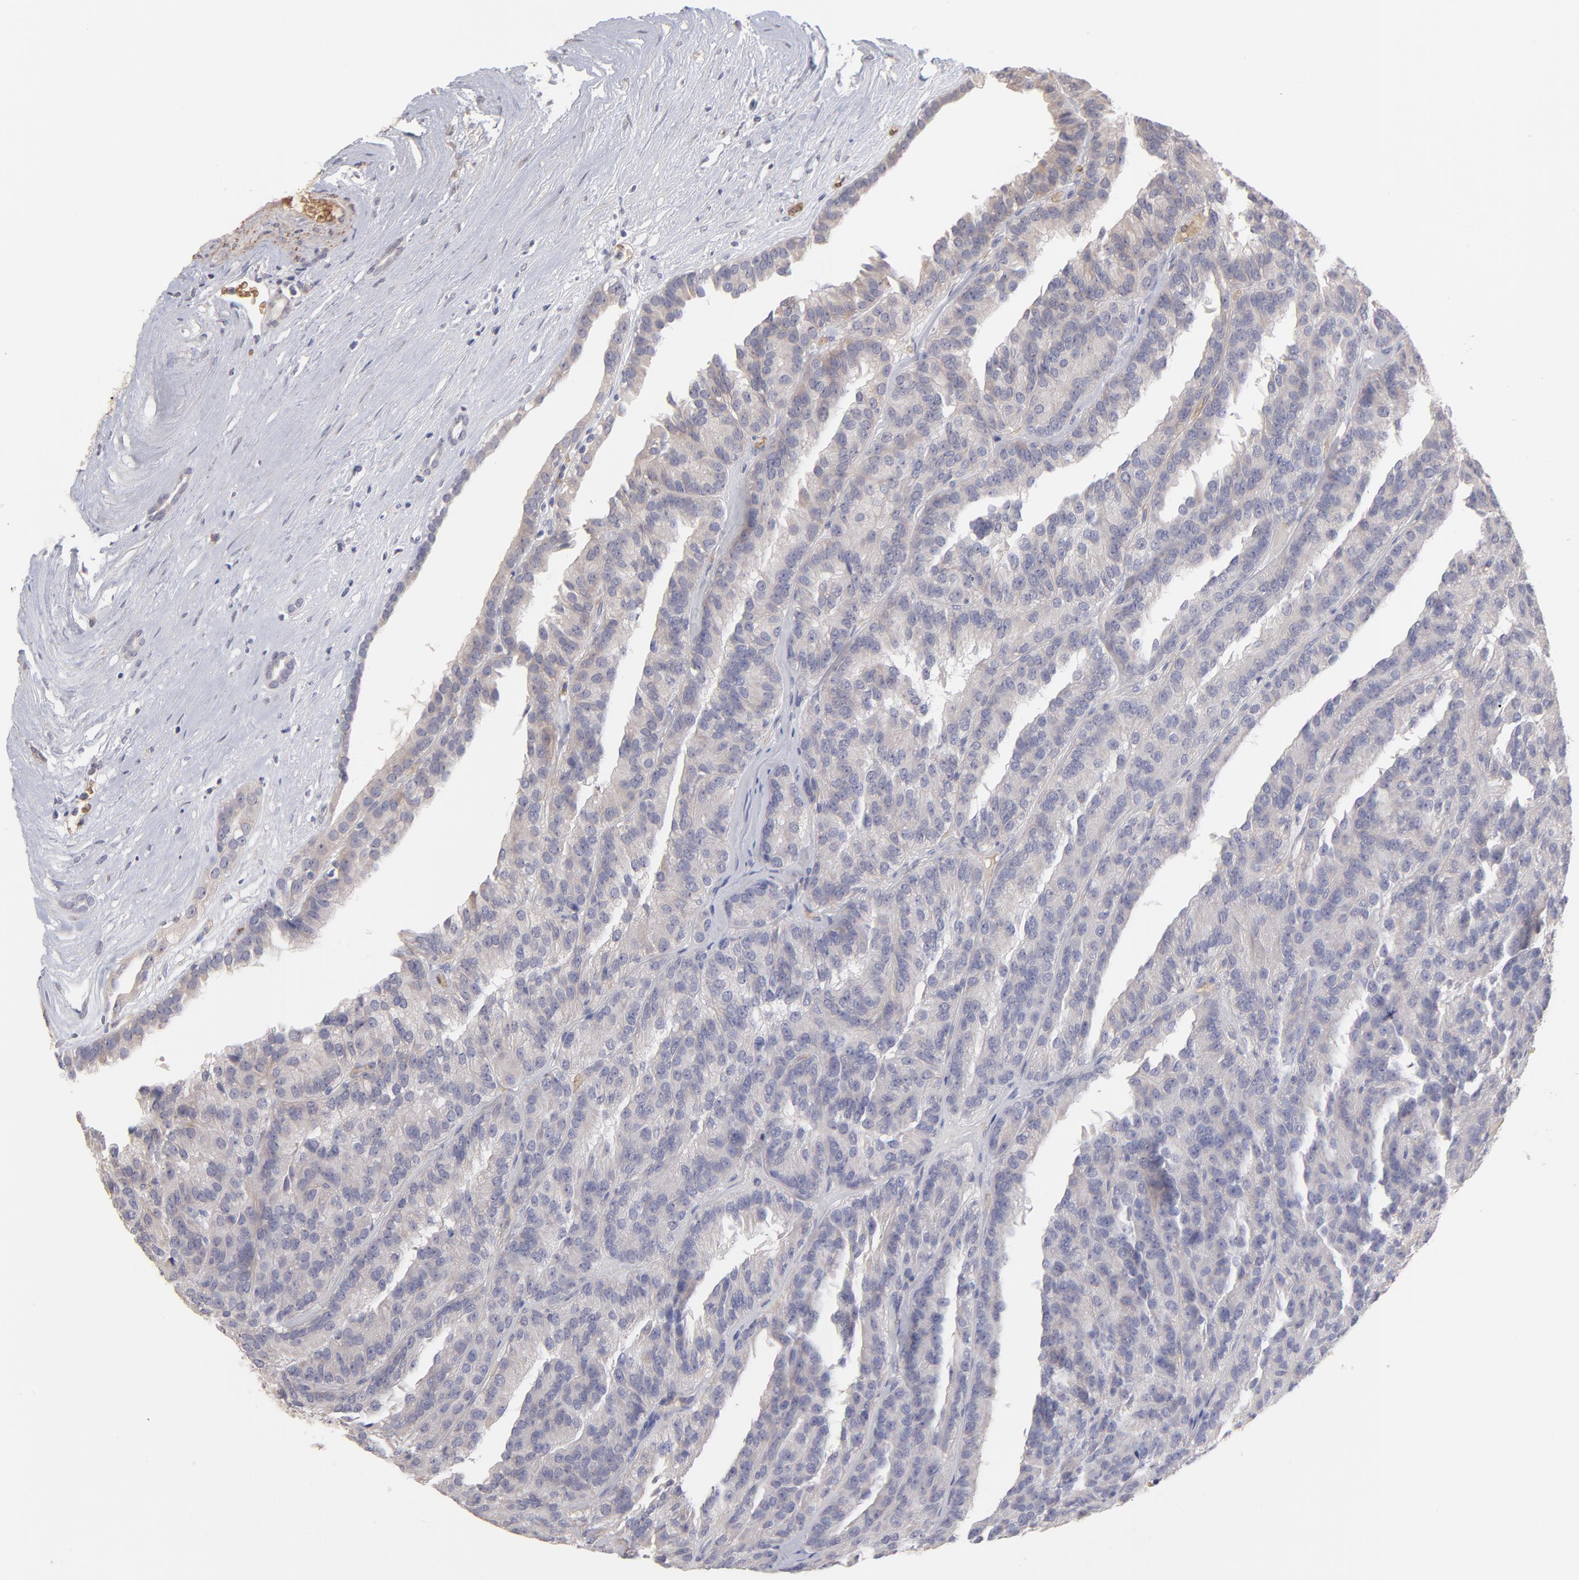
{"staining": {"intensity": "negative", "quantity": "none", "location": "none"}, "tissue": "renal cancer", "cell_type": "Tumor cells", "image_type": "cancer", "snomed": [{"axis": "morphology", "description": "Adenocarcinoma, NOS"}, {"axis": "topography", "description": "Kidney"}], "caption": "Immunohistochemistry (IHC) of human renal cancer (adenocarcinoma) exhibits no expression in tumor cells. Nuclei are stained in blue.", "gene": "F13B", "patient": {"sex": "male", "age": 46}}